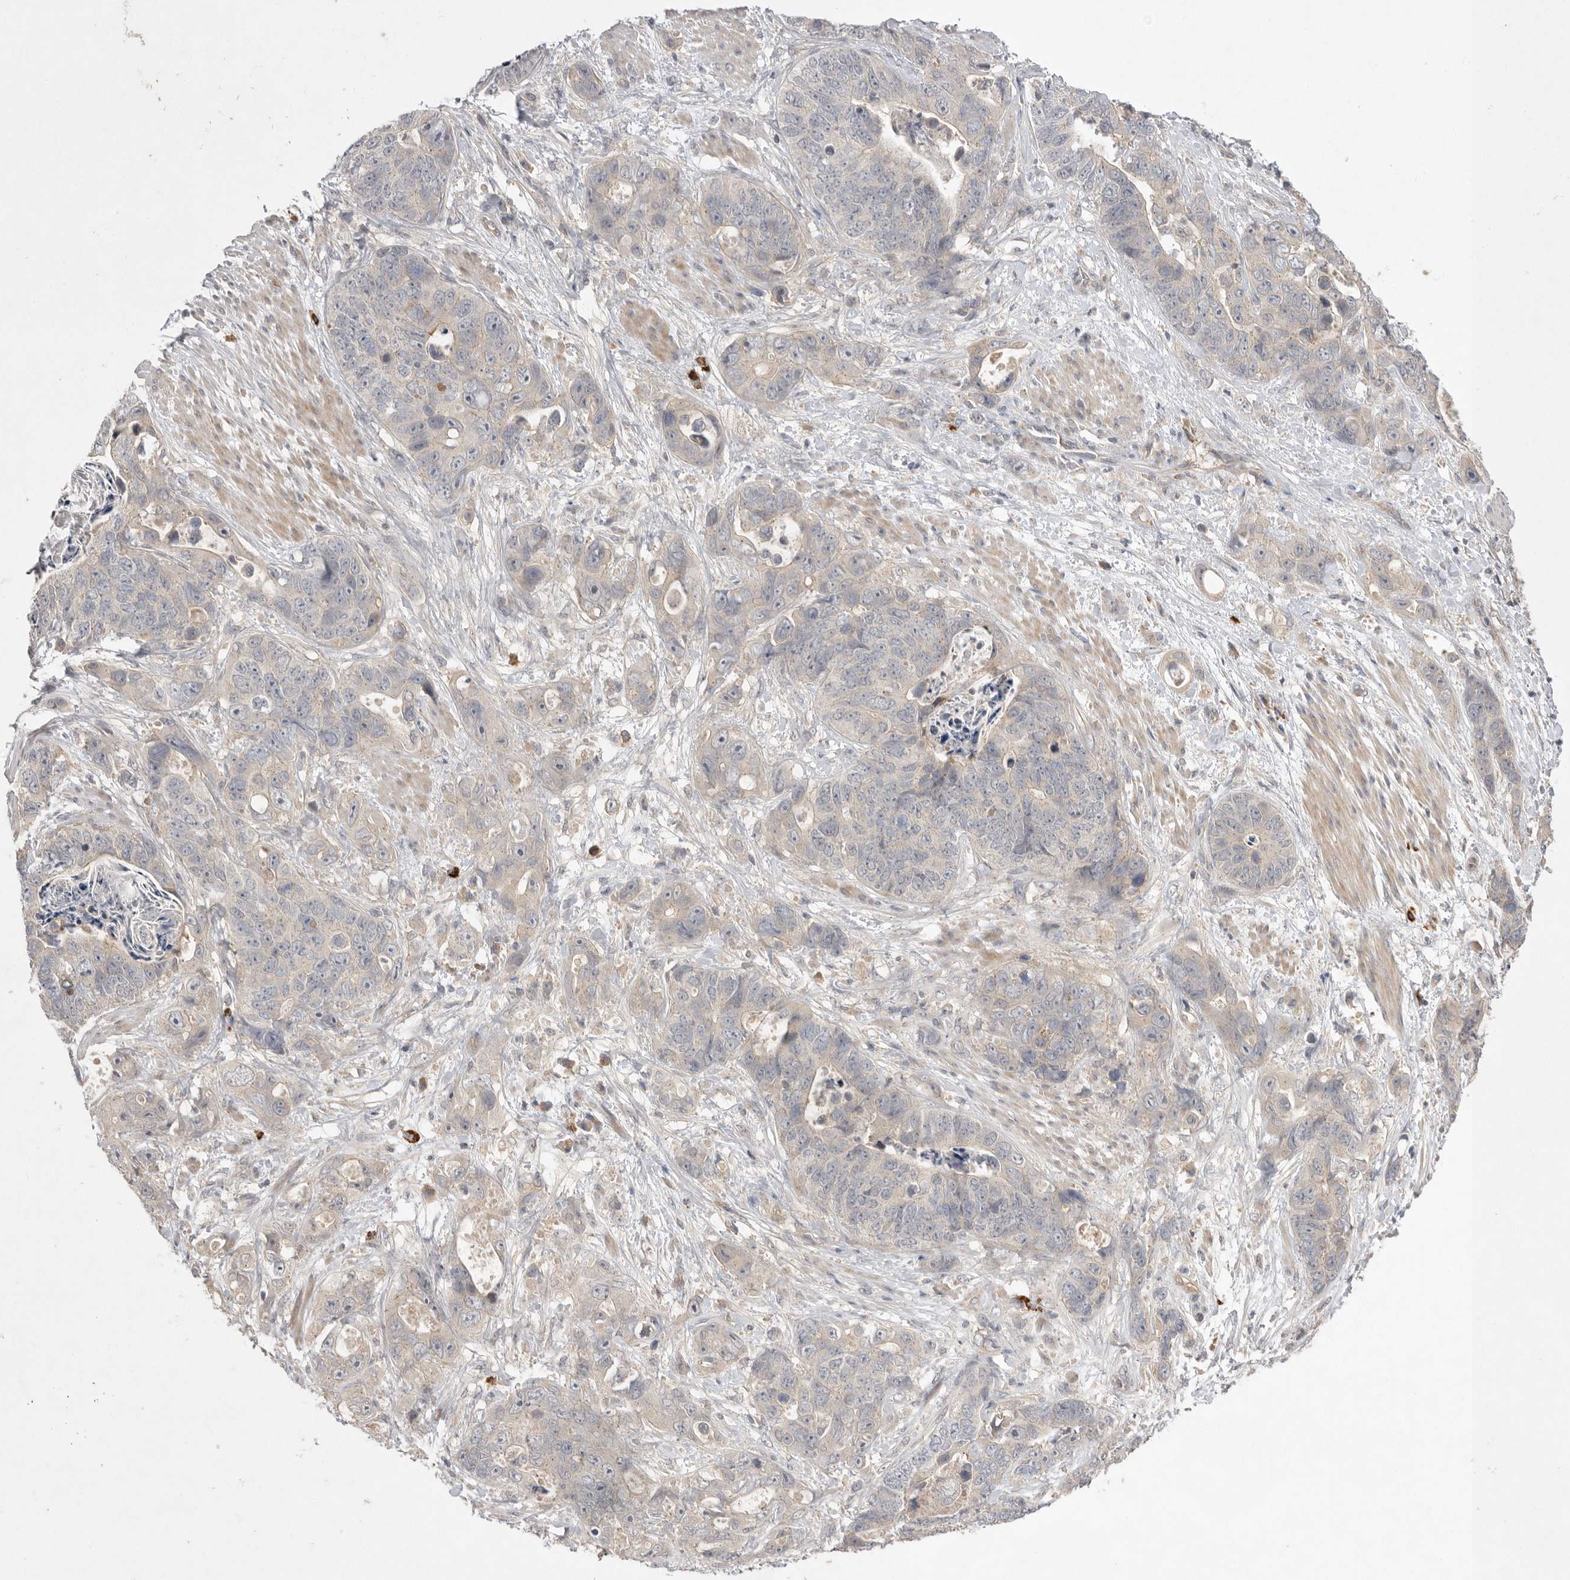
{"staining": {"intensity": "negative", "quantity": "none", "location": "none"}, "tissue": "stomach cancer", "cell_type": "Tumor cells", "image_type": "cancer", "snomed": [{"axis": "morphology", "description": "Normal tissue, NOS"}, {"axis": "morphology", "description": "Adenocarcinoma, NOS"}, {"axis": "topography", "description": "Stomach"}], "caption": "The micrograph reveals no staining of tumor cells in stomach adenocarcinoma.", "gene": "NRCAM", "patient": {"sex": "female", "age": 89}}